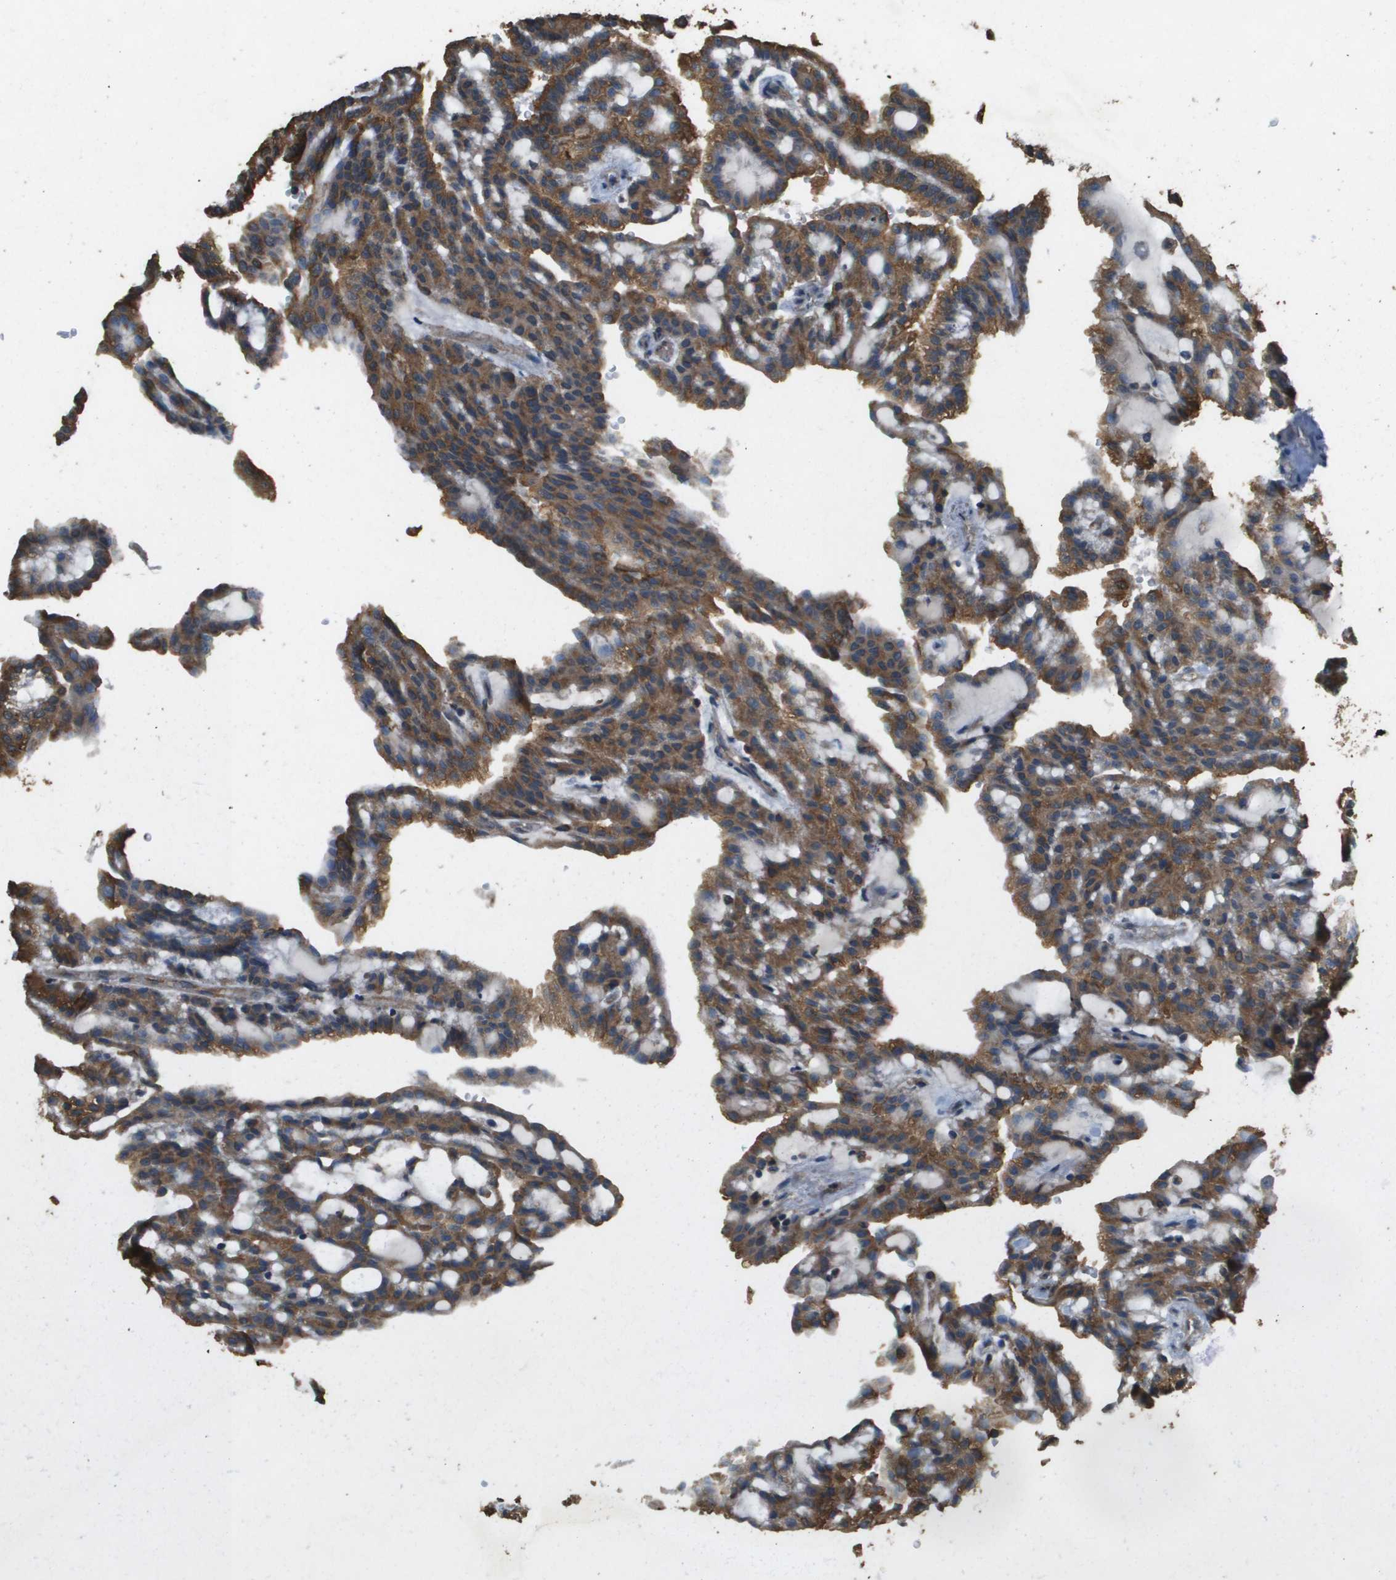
{"staining": {"intensity": "strong", "quantity": ">75%", "location": "cytoplasmic/membranous"}, "tissue": "renal cancer", "cell_type": "Tumor cells", "image_type": "cancer", "snomed": [{"axis": "morphology", "description": "Adenocarcinoma, NOS"}, {"axis": "topography", "description": "Kidney"}], "caption": "Protein analysis of renal cancer tissue displays strong cytoplasmic/membranous positivity in approximately >75% of tumor cells. The staining is performed using DAB brown chromogen to label protein expression. The nuclei are counter-stained blue using hematoxylin.", "gene": "MS4A7", "patient": {"sex": "male", "age": 63}}